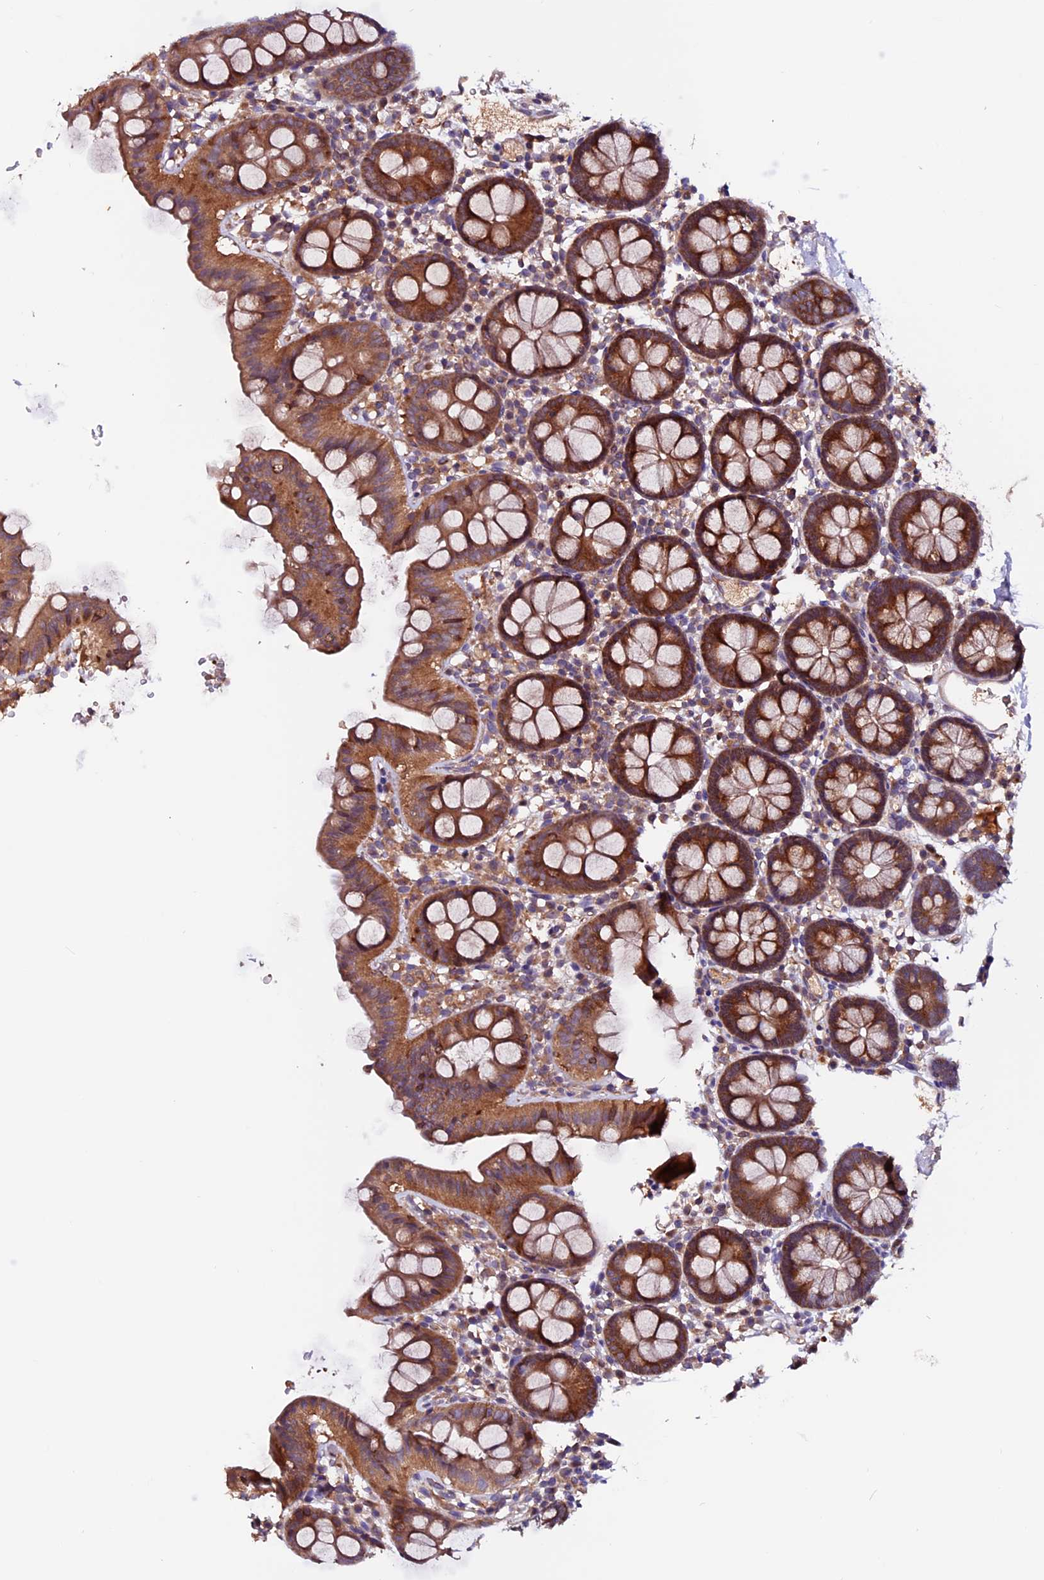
{"staining": {"intensity": "moderate", "quantity": ">75%", "location": "cytoplasmic/membranous"}, "tissue": "colon", "cell_type": "Endothelial cells", "image_type": "normal", "snomed": [{"axis": "morphology", "description": "Normal tissue, NOS"}, {"axis": "topography", "description": "Colon"}], "caption": "Immunohistochemical staining of benign colon exhibits >75% levels of moderate cytoplasmic/membranous protein expression in about >75% of endothelial cells. (DAB IHC, brown staining for protein, blue staining for nuclei).", "gene": "RINL", "patient": {"sex": "male", "age": 75}}